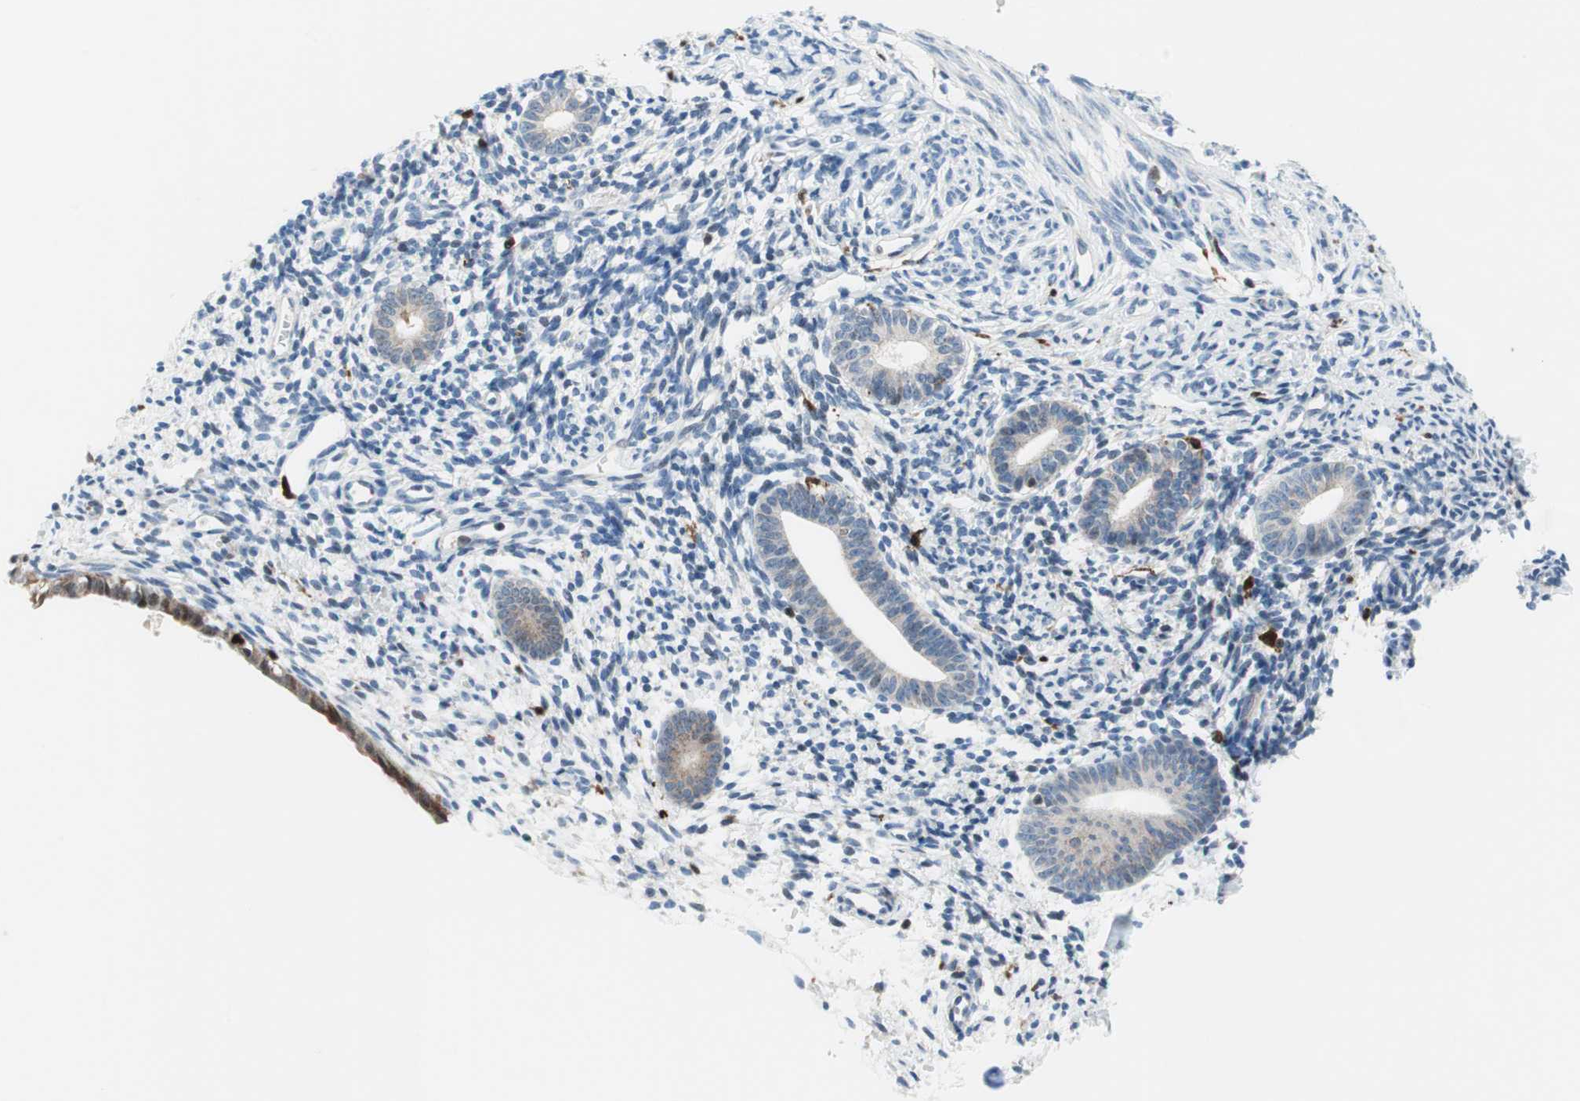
{"staining": {"intensity": "negative", "quantity": "none", "location": "none"}, "tissue": "endometrium", "cell_type": "Cells in endometrial stroma", "image_type": "normal", "snomed": [{"axis": "morphology", "description": "Normal tissue, NOS"}, {"axis": "topography", "description": "Endometrium"}], "caption": "IHC micrograph of unremarkable endometrium: endometrium stained with DAB (3,3'-diaminobenzidine) exhibits no significant protein staining in cells in endometrial stroma.", "gene": "RGS10", "patient": {"sex": "female", "age": 71}}